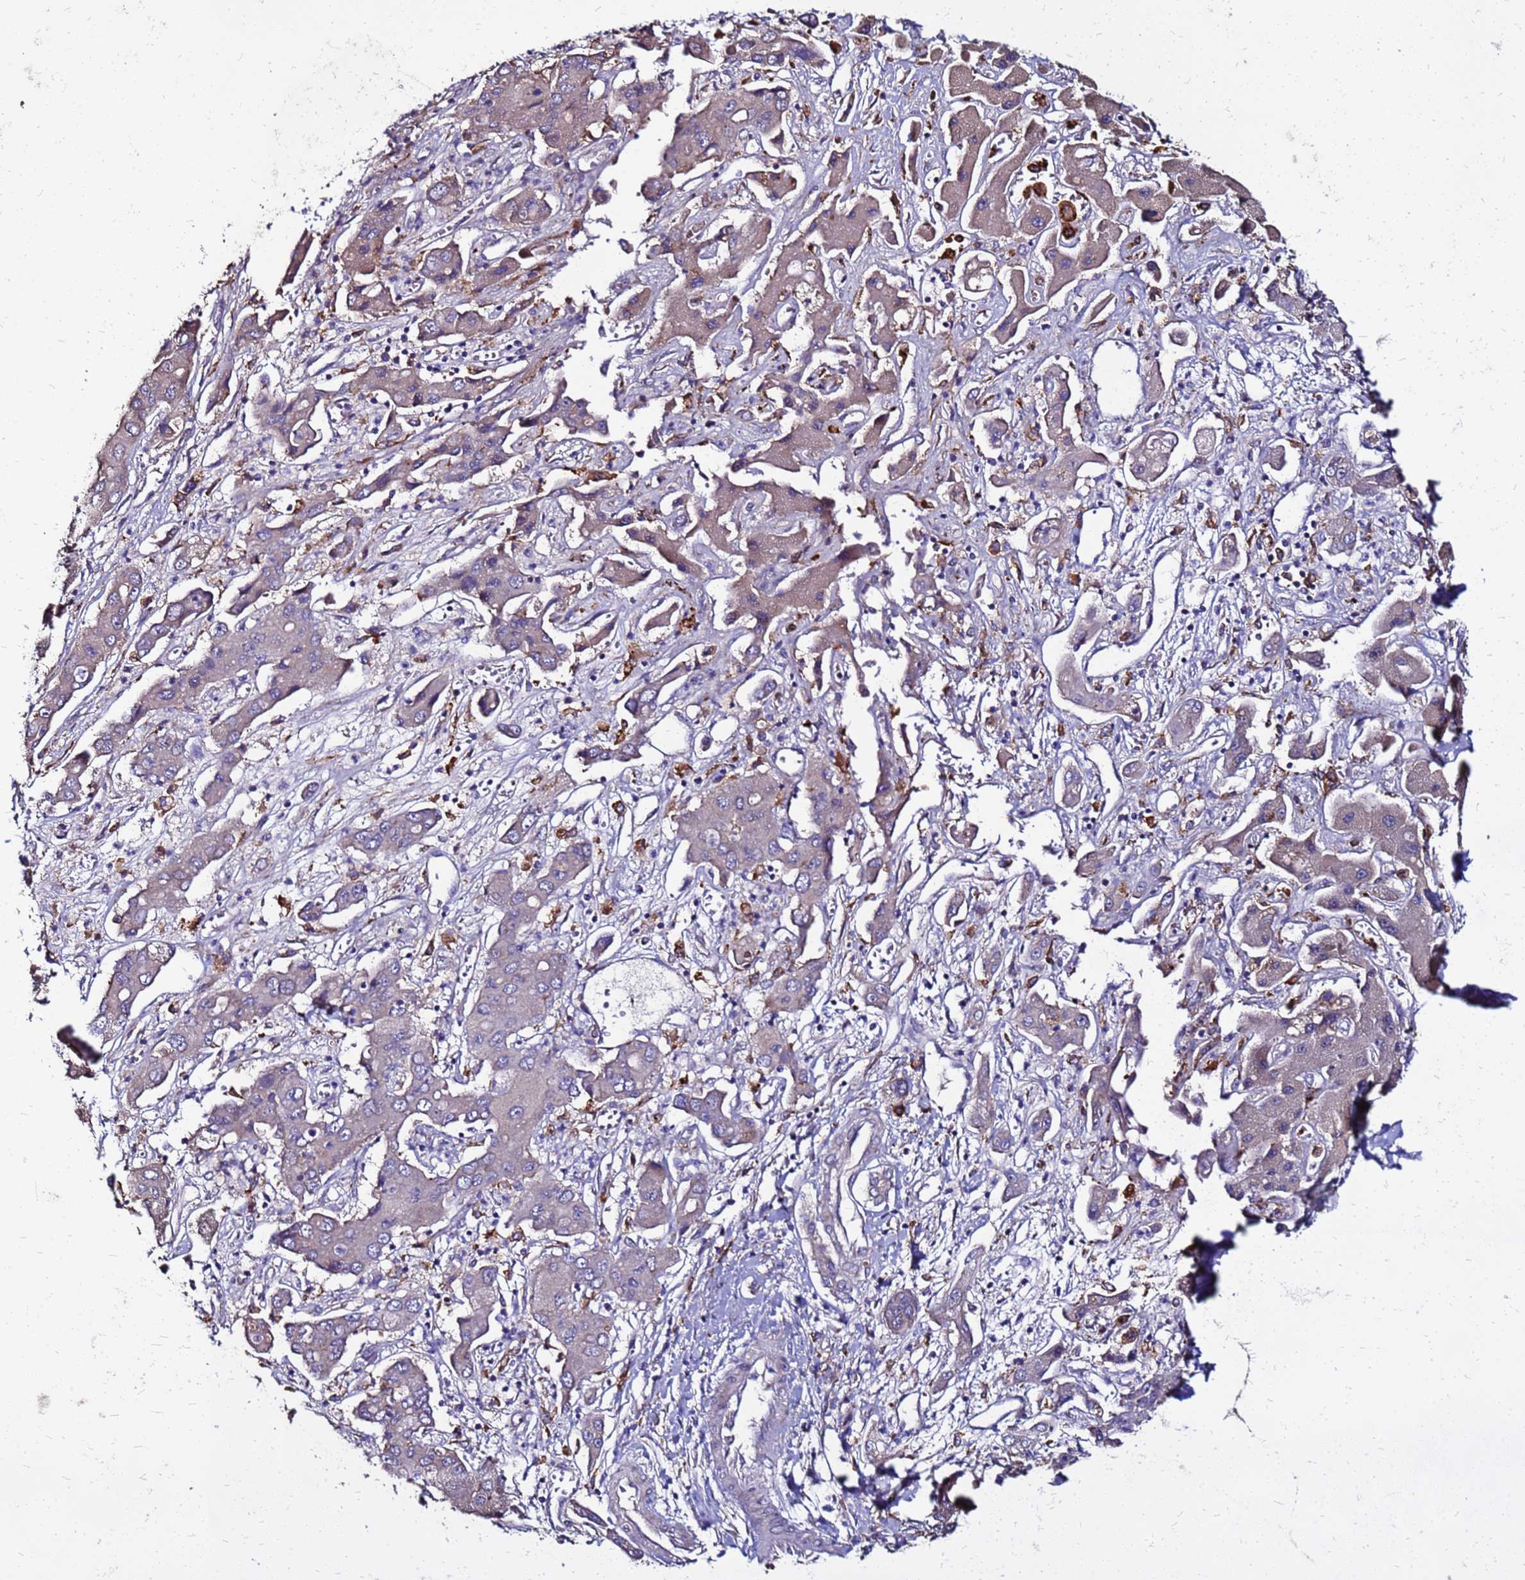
{"staining": {"intensity": "negative", "quantity": "none", "location": "none"}, "tissue": "liver cancer", "cell_type": "Tumor cells", "image_type": "cancer", "snomed": [{"axis": "morphology", "description": "Cholangiocarcinoma"}, {"axis": "topography", "description": "Liver"}], "caption": "High power microscopy photomicrograph of an immunohistochemistry image of liver cancer, revealing no significant expression in tumor cells.", "gene": "ARHGEF5", "patient": {"sex": "male", "age": 67}}